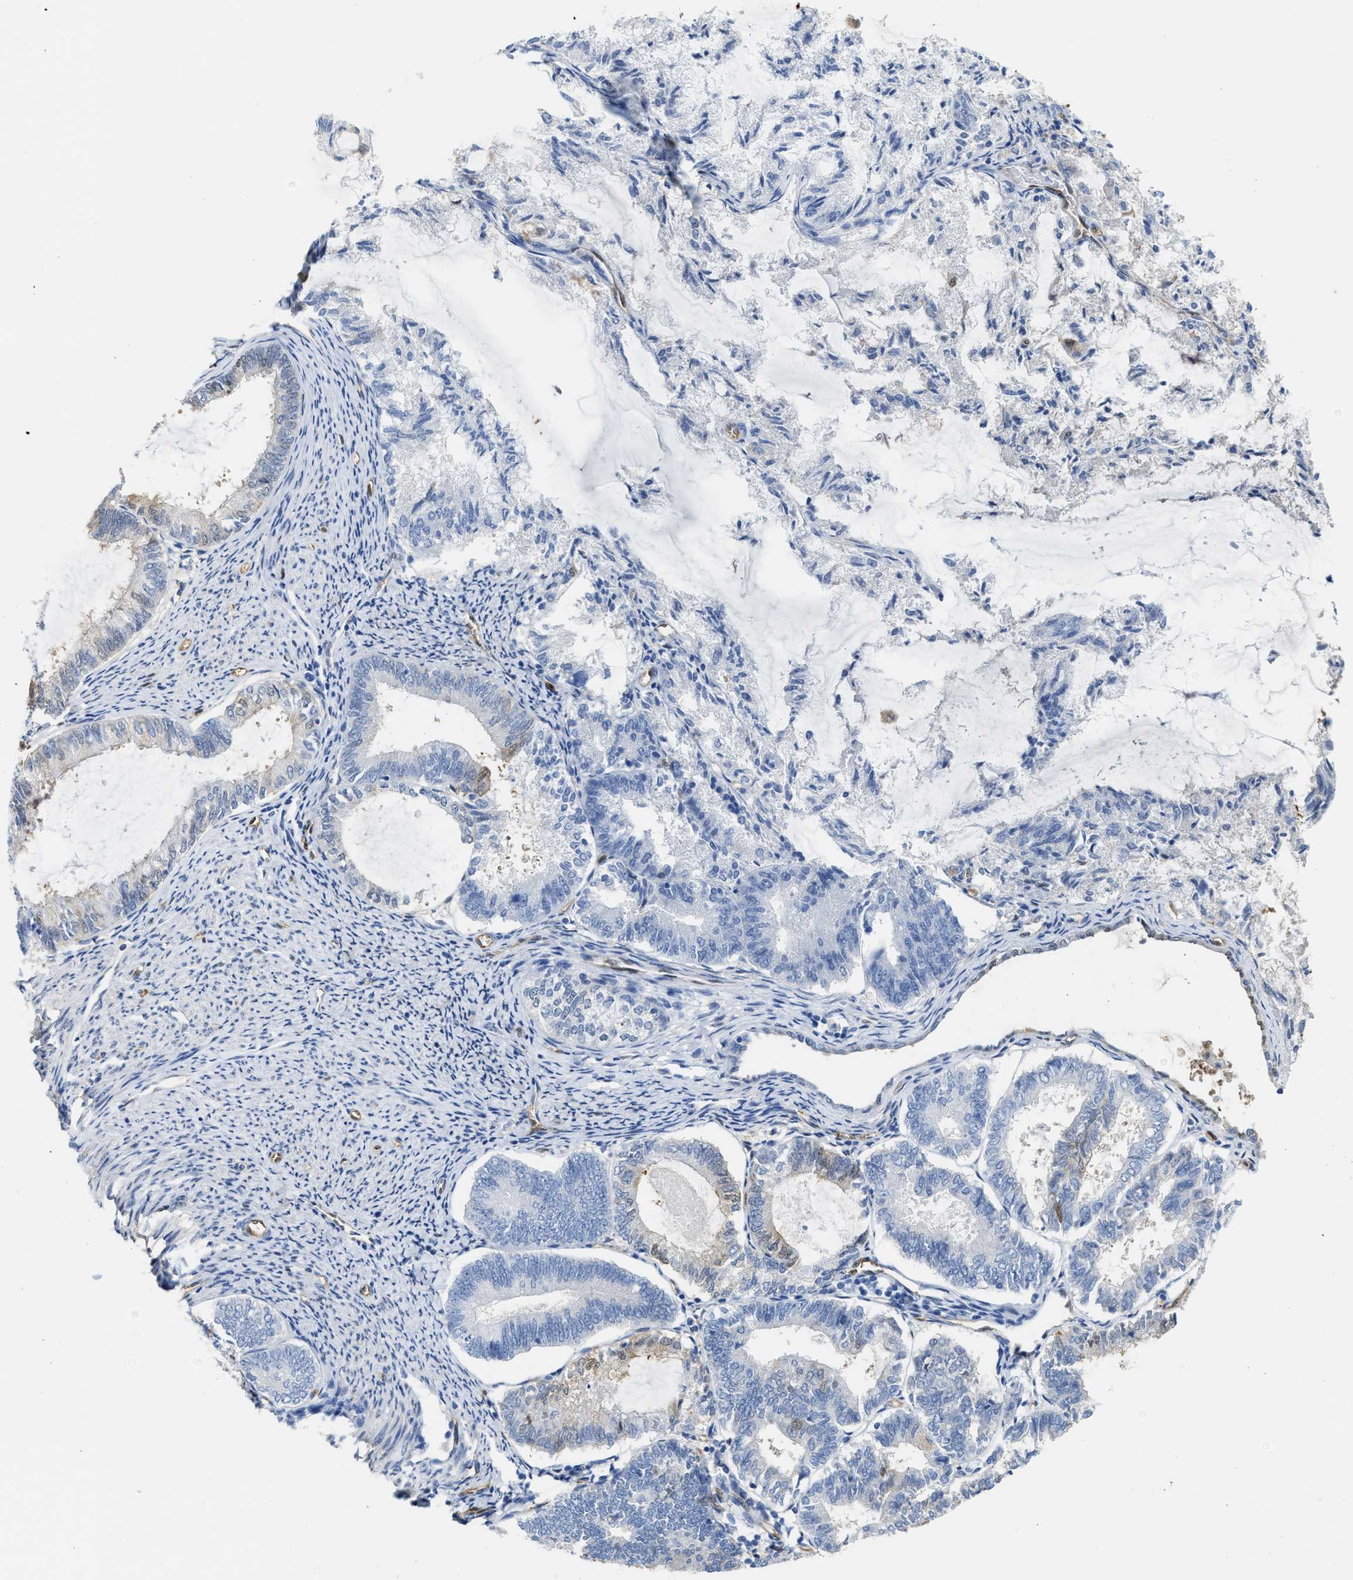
{"staining": {"intensity": "weak", "quantity": "<25%", "location": "cytoplasmic/membranous,nuclear"}, "tissue": "endometrial cancer", "cell_type": "Tumor cells", "image_type": "cancer", "snomed": [{"axis": "morphology", "description": "Adenocarcinoma, NOS"}, {"axis": "topography", "description": "Endometrium"}], "caption": "Endometrial cancer stained for a protein using IHC shows no expression tumor cells.", "gene": "ASS1", "patient": {"sex": "female", "age": 86}}